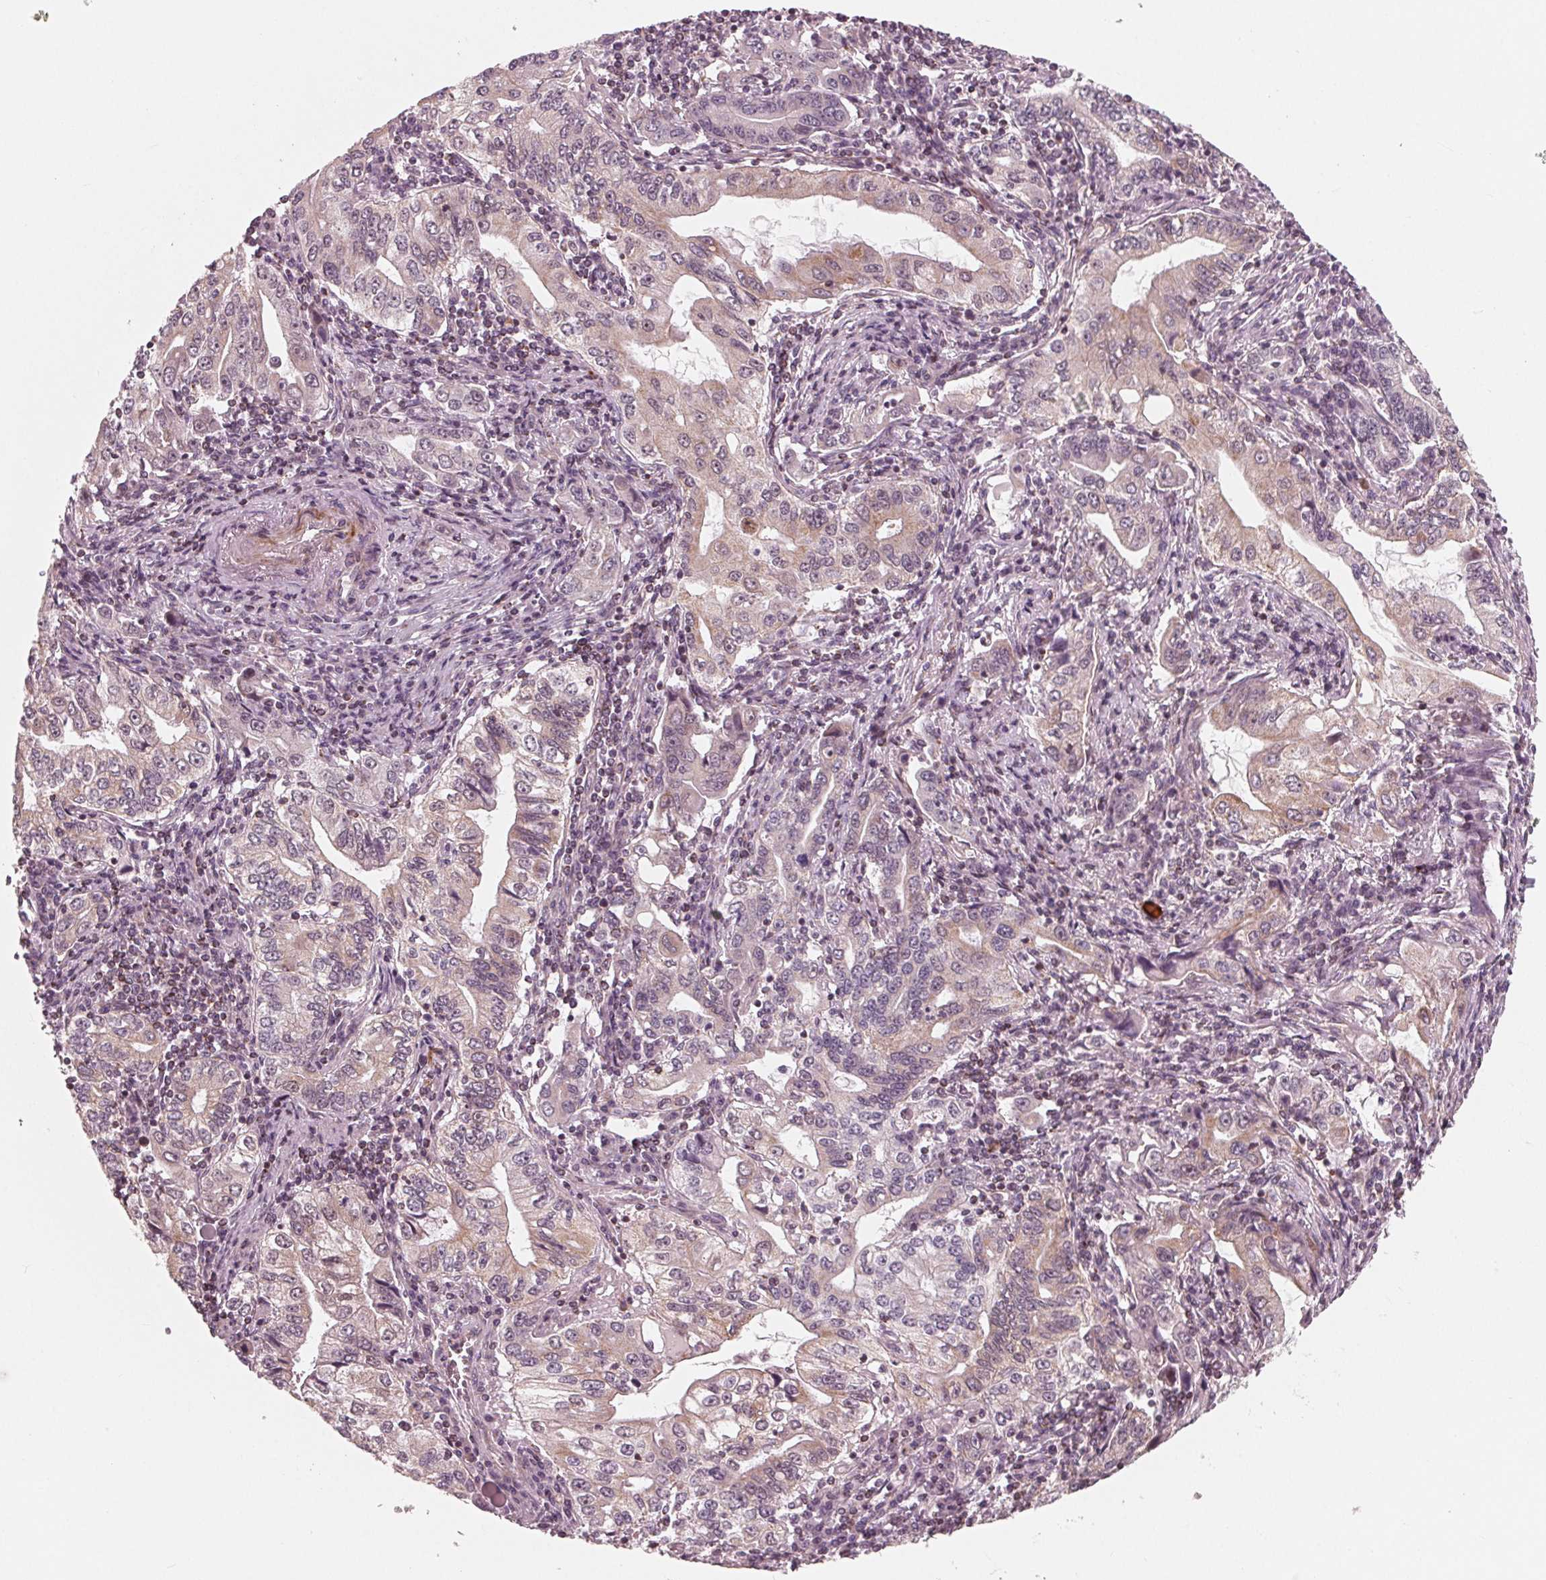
{"staining": {"intensity": "weak", "quantity": "<25%", "location": "cytoplasmic/membranous"}, "tissue": "stomach cancer", "cell_type": "Tumor cells", "image_type": "cancer", "snomed": [{"axis": "morphology", "description": "Adenocarcinoma, NOS"}, {"axis": "topography", "description": "Stomach, lower"}], "caption": "Human adenocarcinoma (stomach) stained for a protein using immunohistochemistry shows no staining in tumor cells.", "gene": "DCAF4L2", "patient": {"sex": "female", "age": 72}}